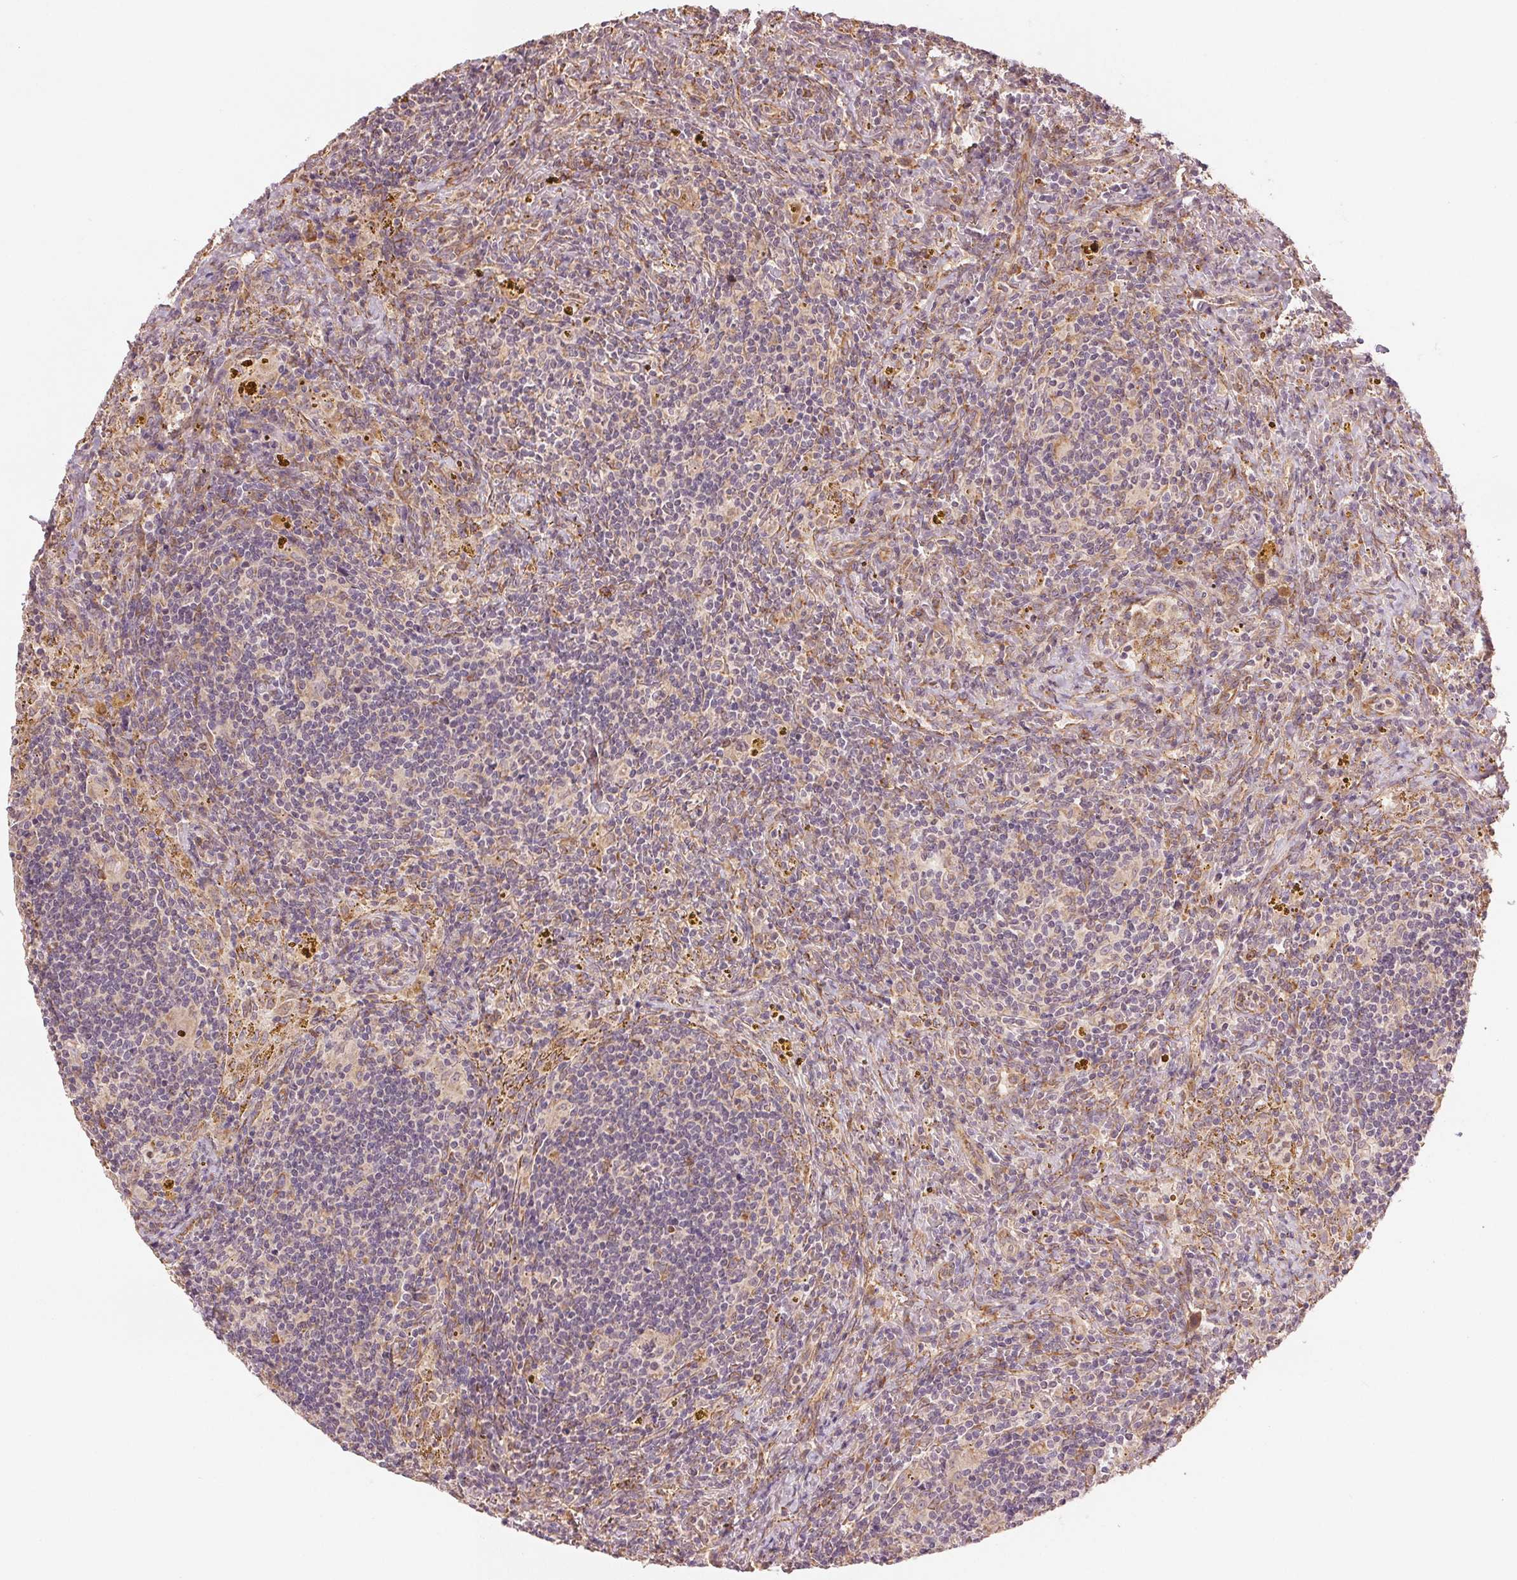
{"staining": {"intensity": "negative", "quantity": "none", "location": "none"}, "tissue": "lymphoma", "cell_type": "Tumor cells", "image_type": "cancer", "snomed": [{"axis": "morphology", "description": "Malignant lymphoma, non-Hodgkin's type, Low grade"}, {"axis": "topography", "description": "Spleen"}], "caption": "IHC image of neoplastic tissue: human lymphoma stained with DAB shows no significant protein expression in tumor cells.", "gene": "SLC20A1", "patient": {"sex": "female", "age": 70}}